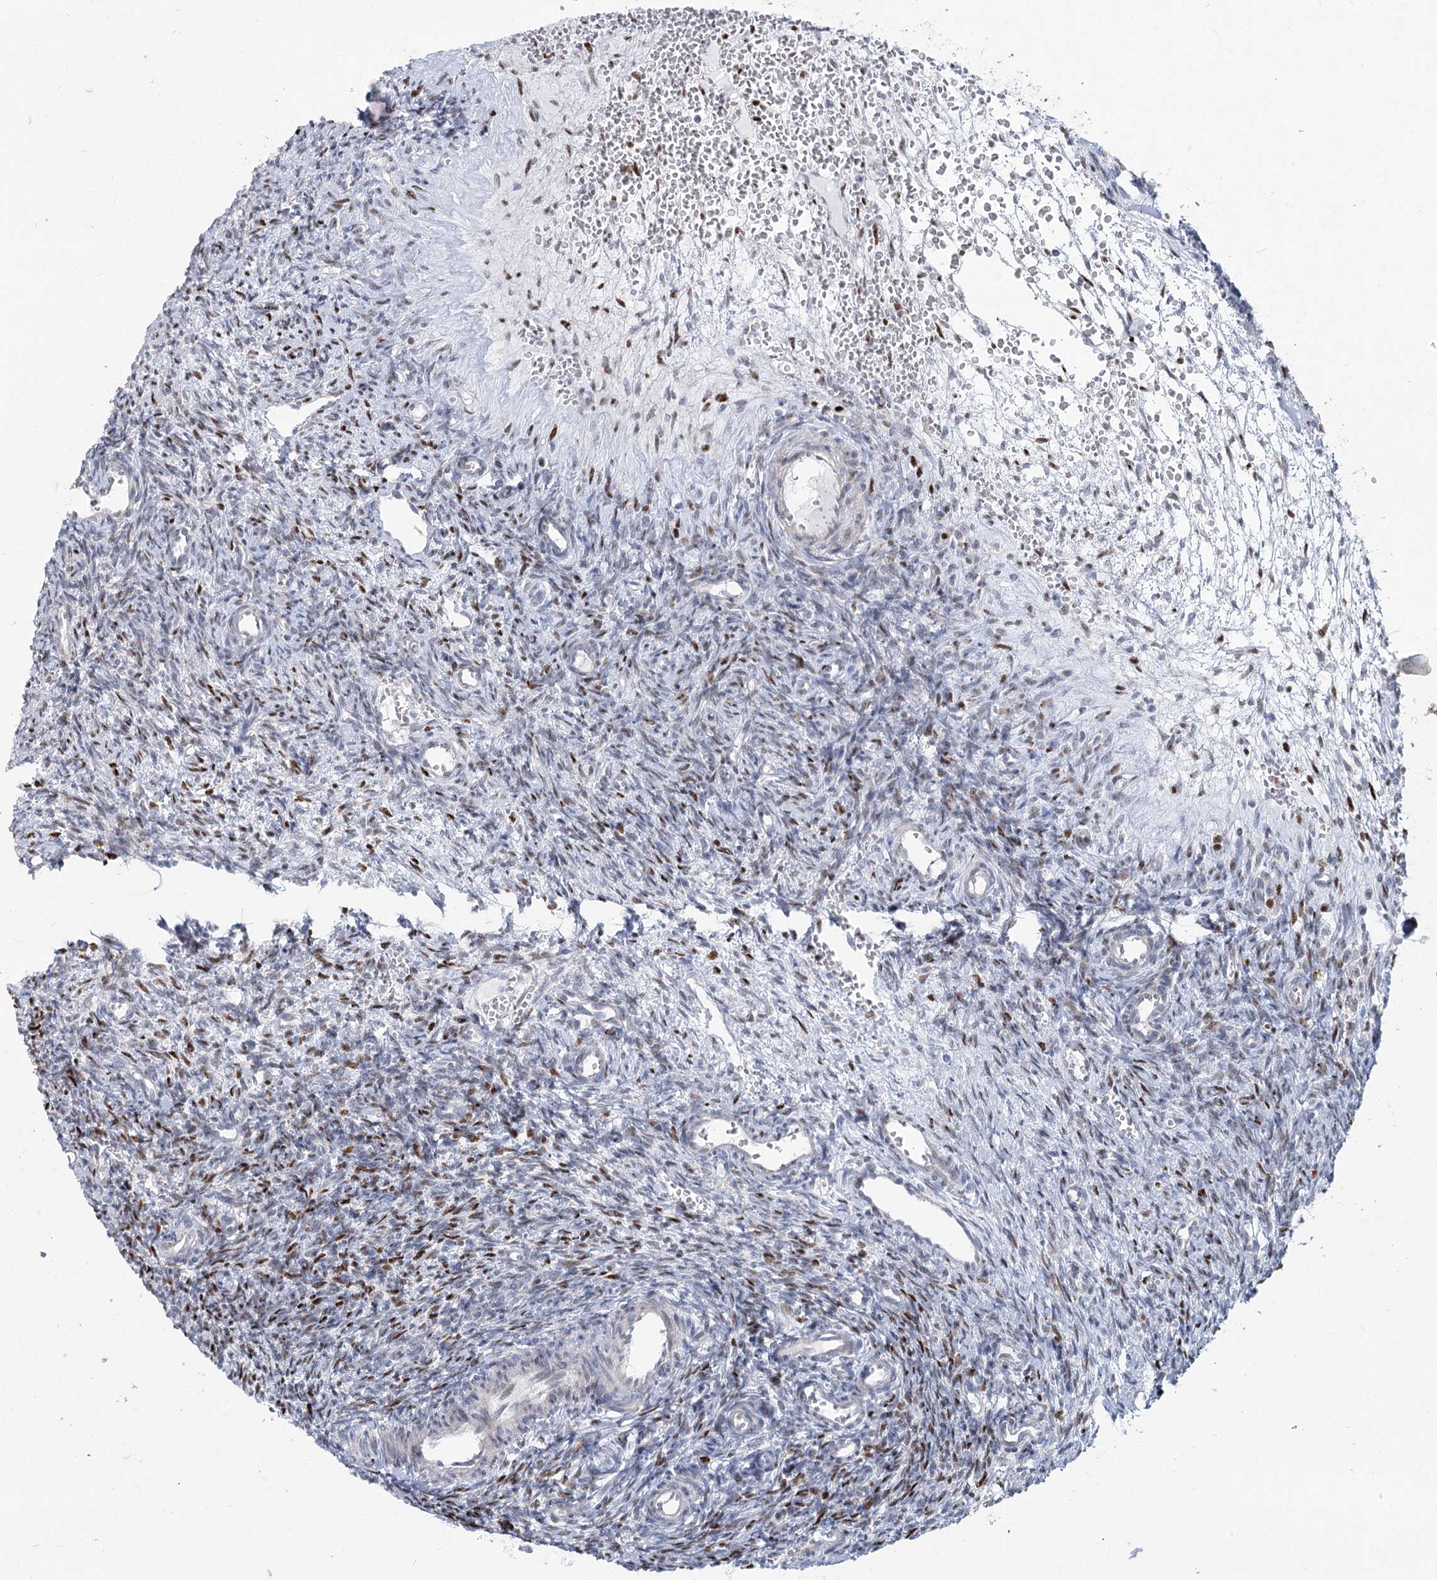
{"staining": {"intensity": "moderate", "quantity": "25%-75%", "location": "nuclear"}, "tissue": "ovary", "cell_type": "Ovarian stroma cells", "image_type": "normal", "snomed": [{"axis": "morphology", "description": "Normal tissue, NOS"}, {"axis": "topography", "description": "Ovary"}], "caption": "IHC (DAB (3,3'-diaminobenzidine)) staining of unremarkable ovary demonstrates moderate nuclear protein staining in about 25%-75% of ovarian stroma cells. (DAB (3,3'-diaminobenzidine) IHC, brown staining for protein, blue staining for nuclei).", "gene": "ABITRAM", "patient": {"sex": "female", "age": 39}}